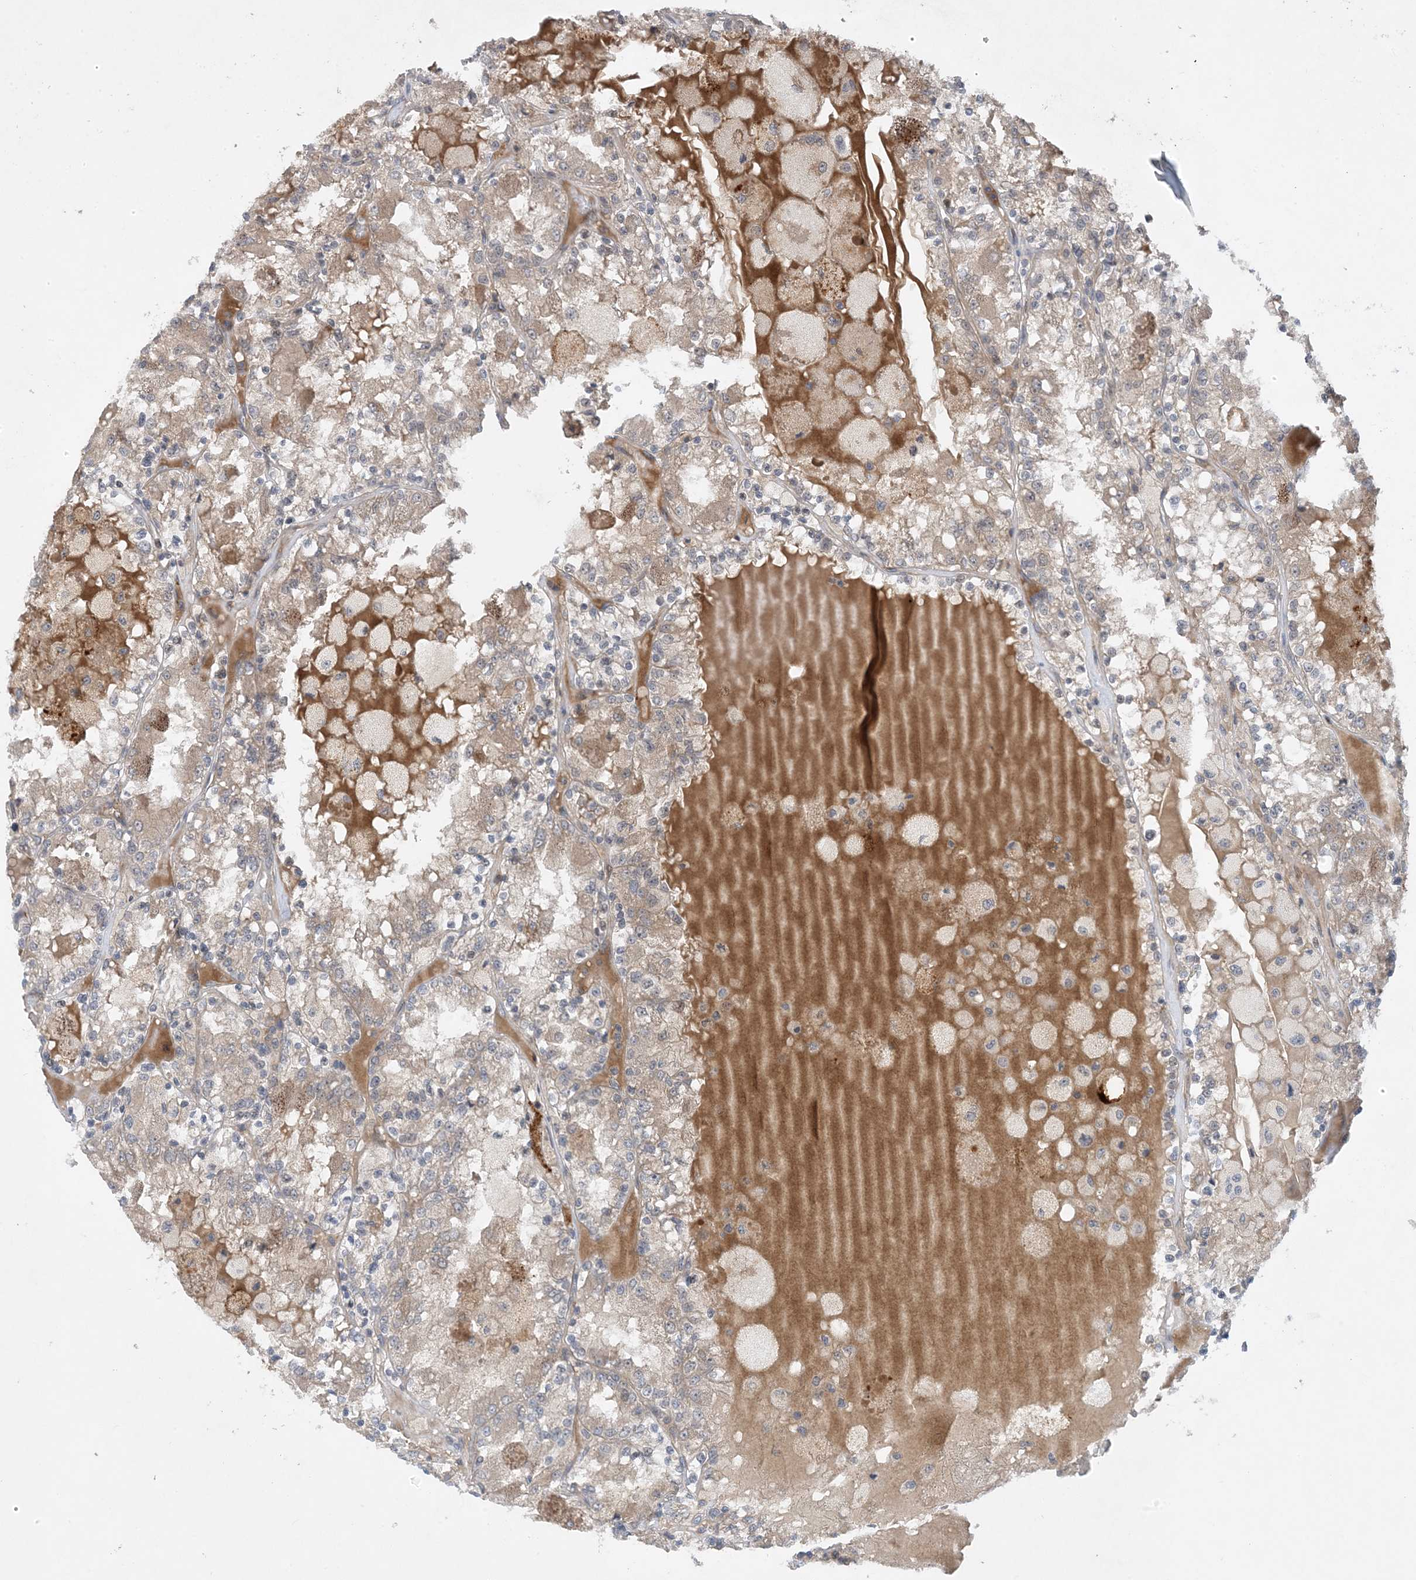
{"staining": {"intensity": "weak", "quantity": "25%-75%", "location": "cytoplasmic/membranous"}, "tissue": "renal cancer", "cell_type": "Tumor cells", "image_type": "cancer", "snomed": [{"axis": "morphology", "description": "Adenocarcinoma, NOS"}, {"axis": "topography", "description": "Kidney"}], "caption": "This is a micrograph of immunohistochemistry staining of renal adenocarcinoma, which shows weak expression in the cytoplasmic/membranous of tumor cells.", "gene": "TINAG", "patient": {"sex": "female", "age": 56}}